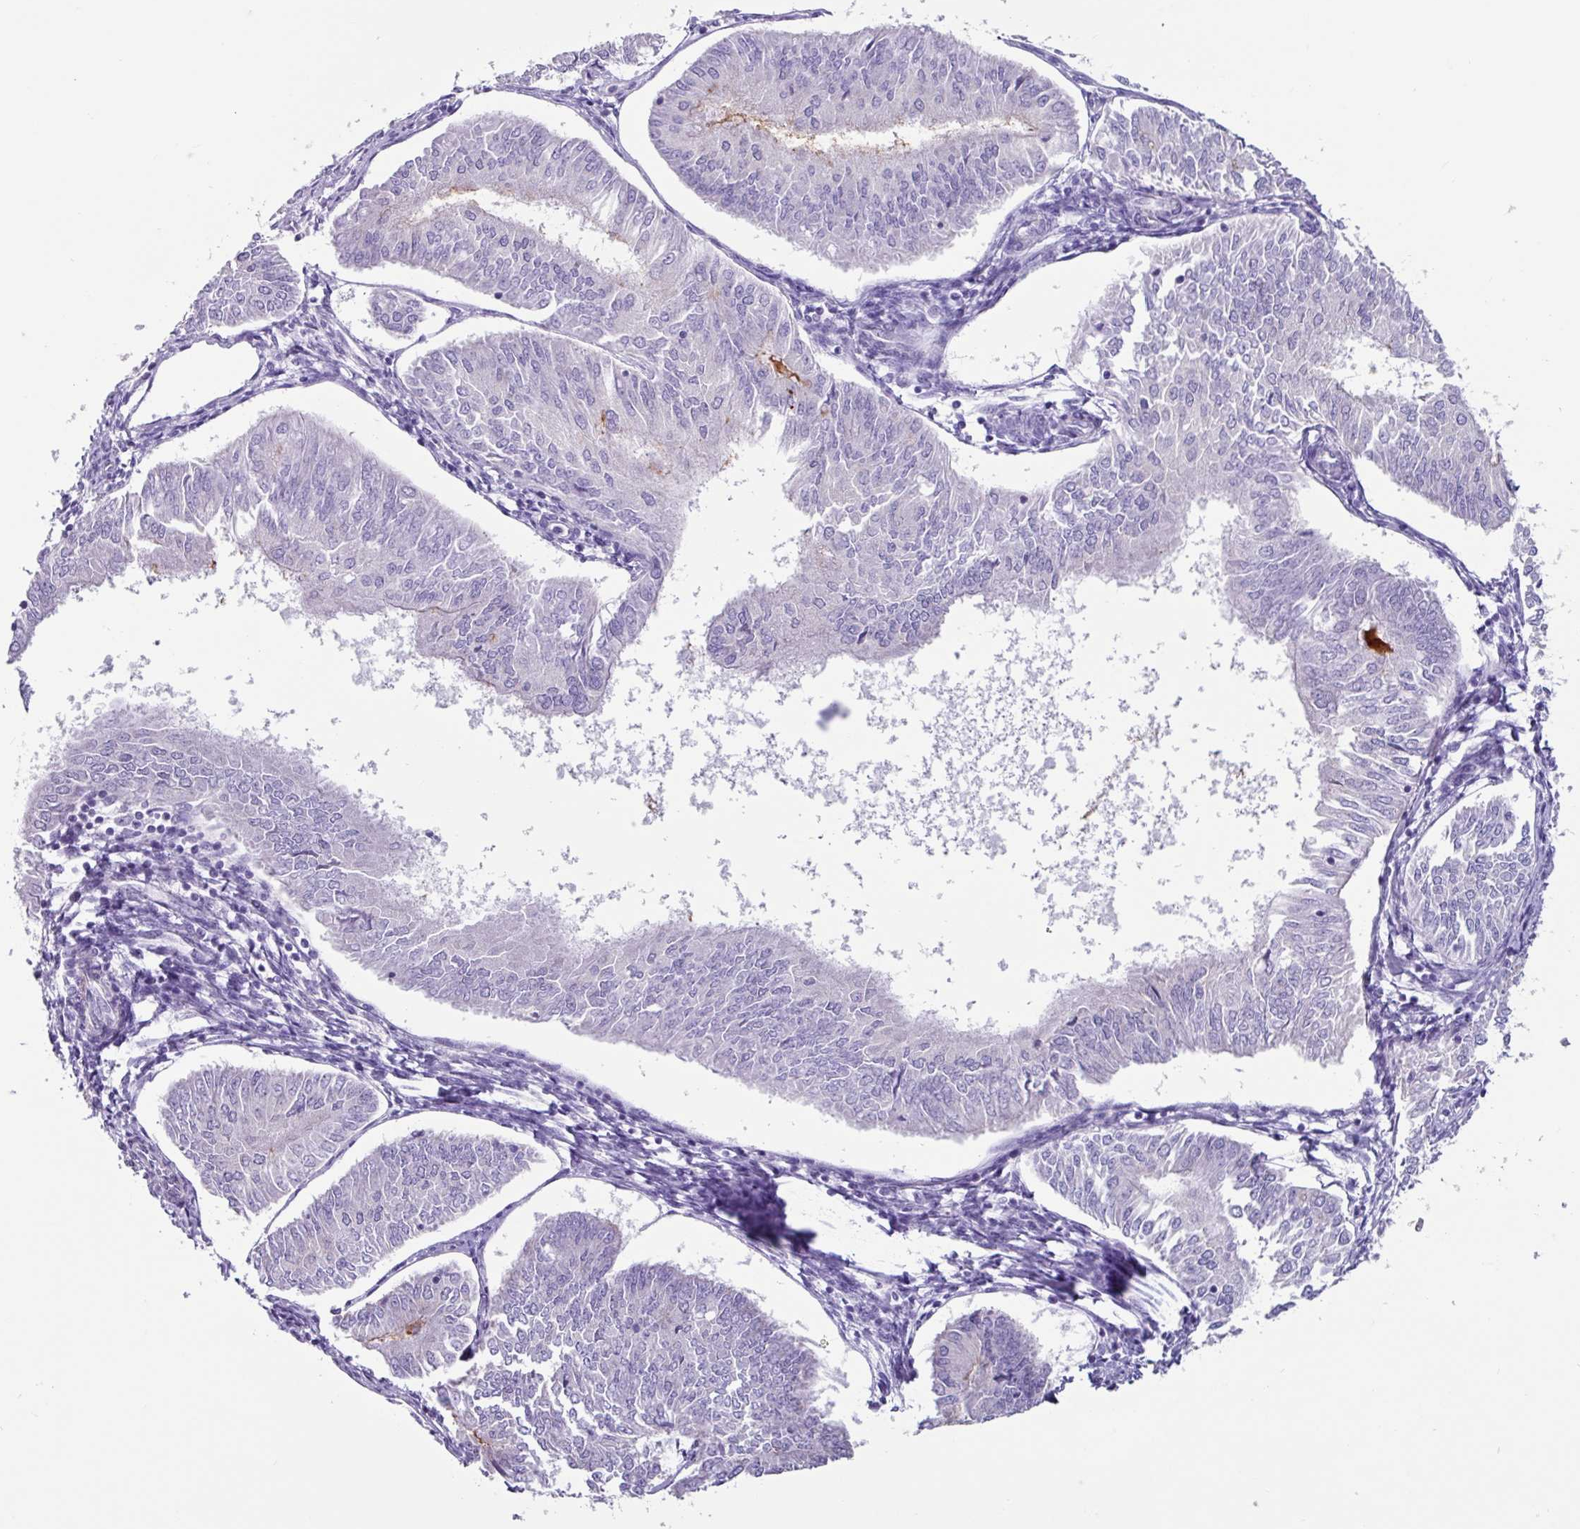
{"staining": {"intensity": "negative", "quantity": "none", "location": "none"}, "tissue": "endometrial cancer", "cell_type": "Tumor cells", "image_type": "cancer", "snomed": [{"axis": "morphology", "description": "Adenocarcinoma, NOS"}, {"axis": "topography", "description": "Endometrium"}], "caption": "This image is of endometrial cancer stained with immunohistochemistry to label a protein in brown with the nuclei are counter-stained blue. There is no staining in tumor cells. The staining is performed using DAB brown chromogen with nuclei counter-stained in using hematoxylin.", "gene": "OTX1", "patient": {"sex": "female", "age": 58}}